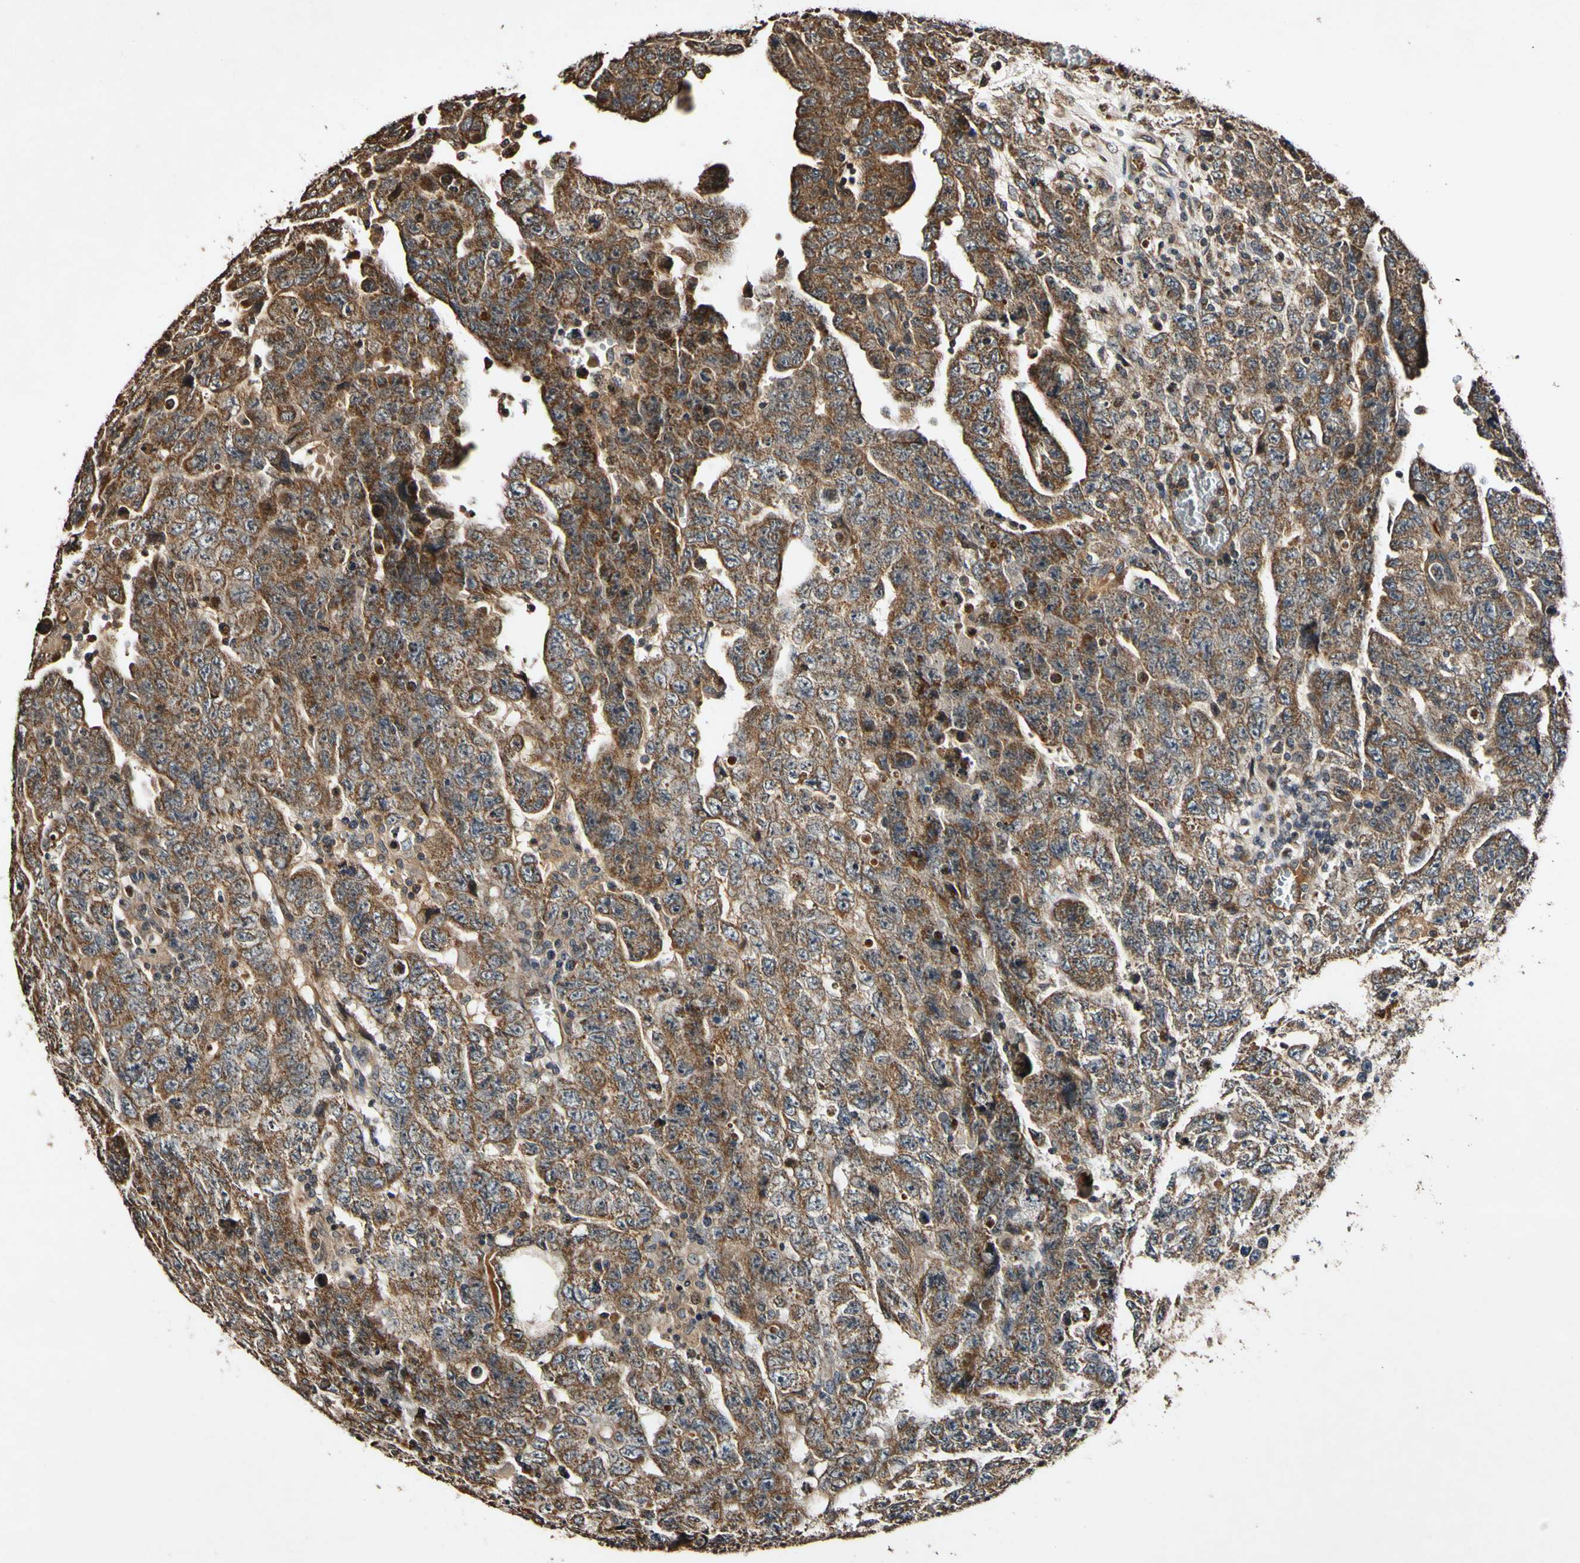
{"staining": {"intensity": "moderate", "quantity": ">75%", "location": "cytoplasmic/membranous"}, "tissue": "testis cancer", "cell_type": "Tumor cells", "image_type": "cancer", "snomed": [{"axis": "morphology", "description": "Carcinoma, Embryonal, NOS"}, {"axis": "topography", "description": "Testis"}], "caption": "There is medium levels of moderate cytoplasmic/membranous expression in tumor cells of embryonal carcinoma (testis), as demonstrated by immunohistochemical staining (brown color).", "gene": "PLAT", "patient": {"sex": "male", "age": 28}}